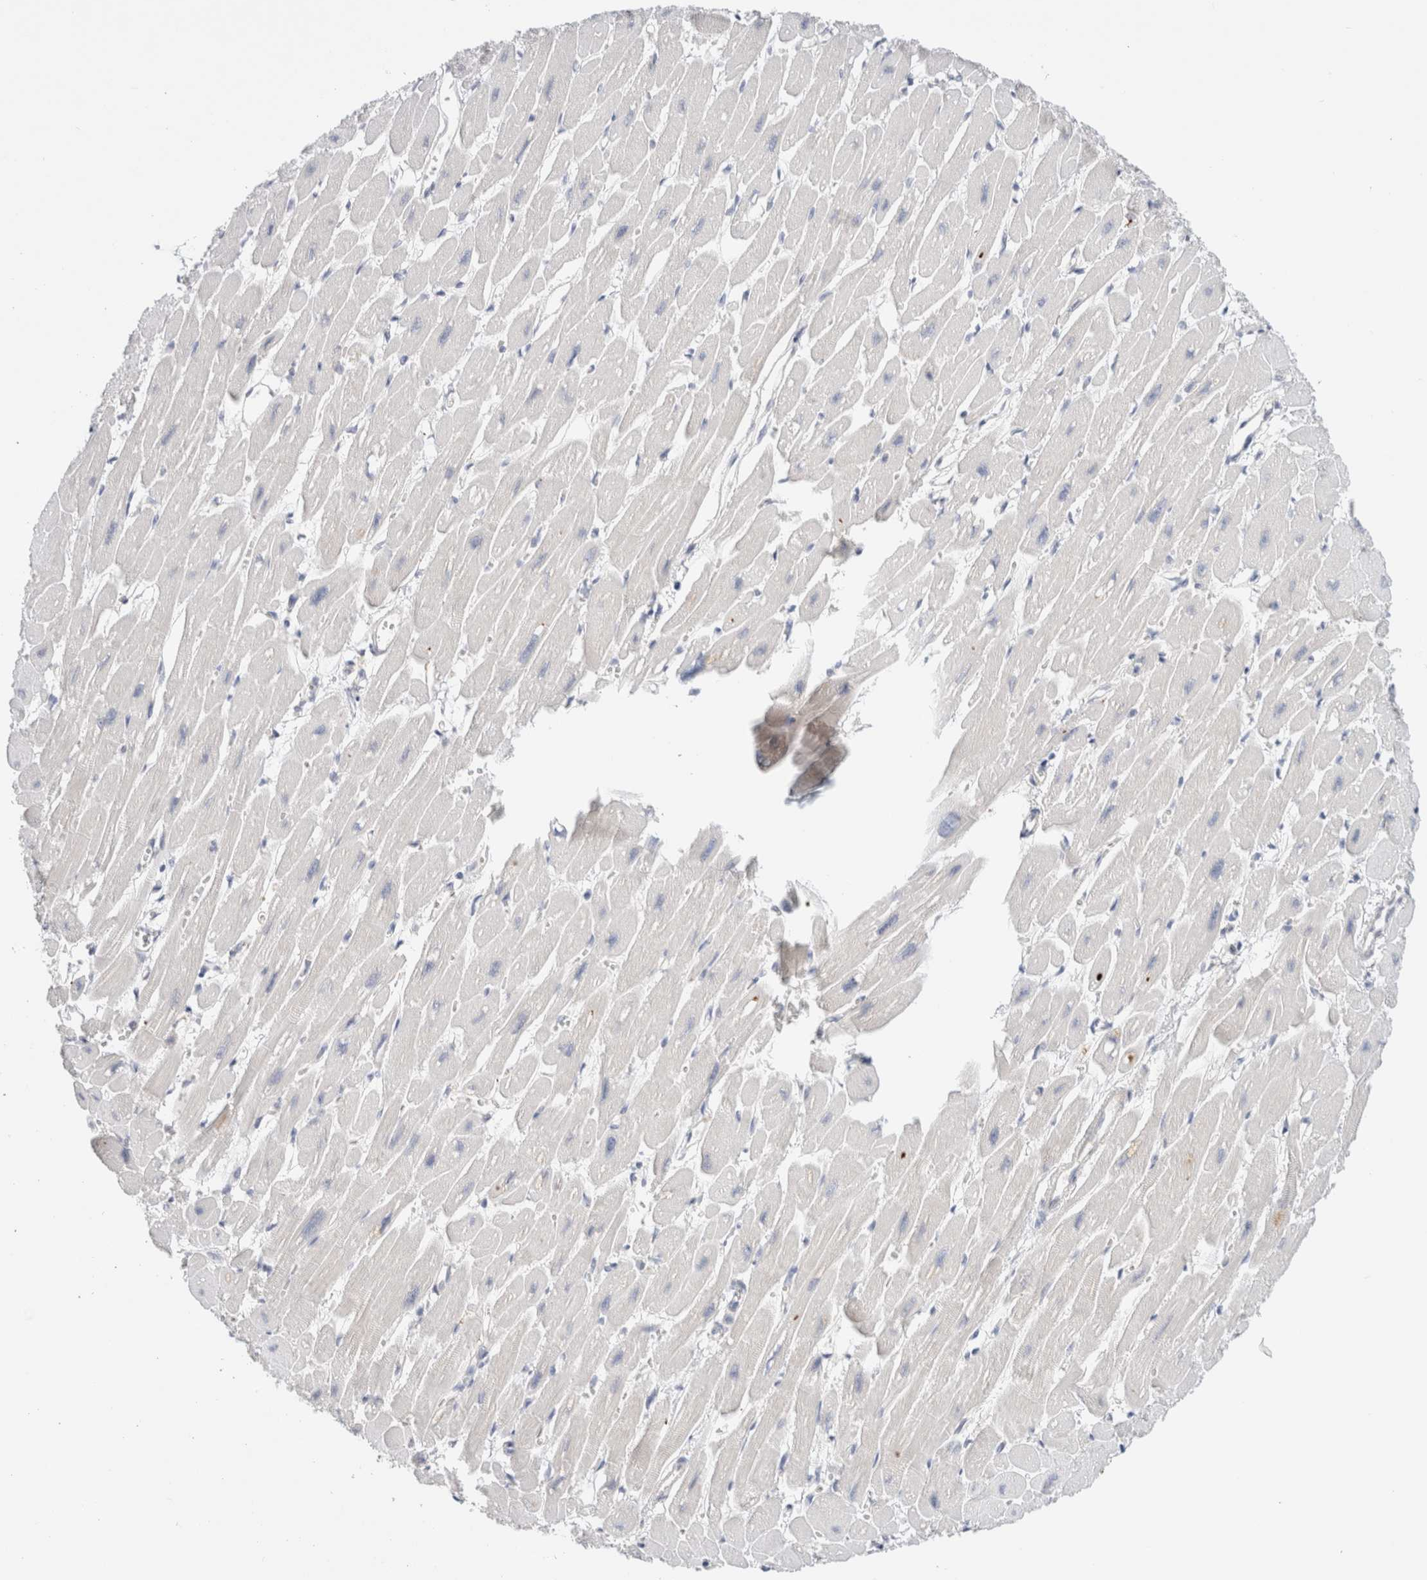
{"staining": {"intensity": "negative", "quantity": "none", "location": "none"}, "tissue": "heart muscle", "cell_type": "Cardiomyocytes", "image_type": "normal", "snomed": [{"axis": "morphology", "description": "Normal tissue, NOS"}, {"axis": "topography", "description": "Heart"}], "caption": "DAB immunohistochemical staining of benign human heart muscle displays no significant expression in cardiomyocytes.", "gene": "SDR16C5", "patient": {"sex": "female", "age": 54}}